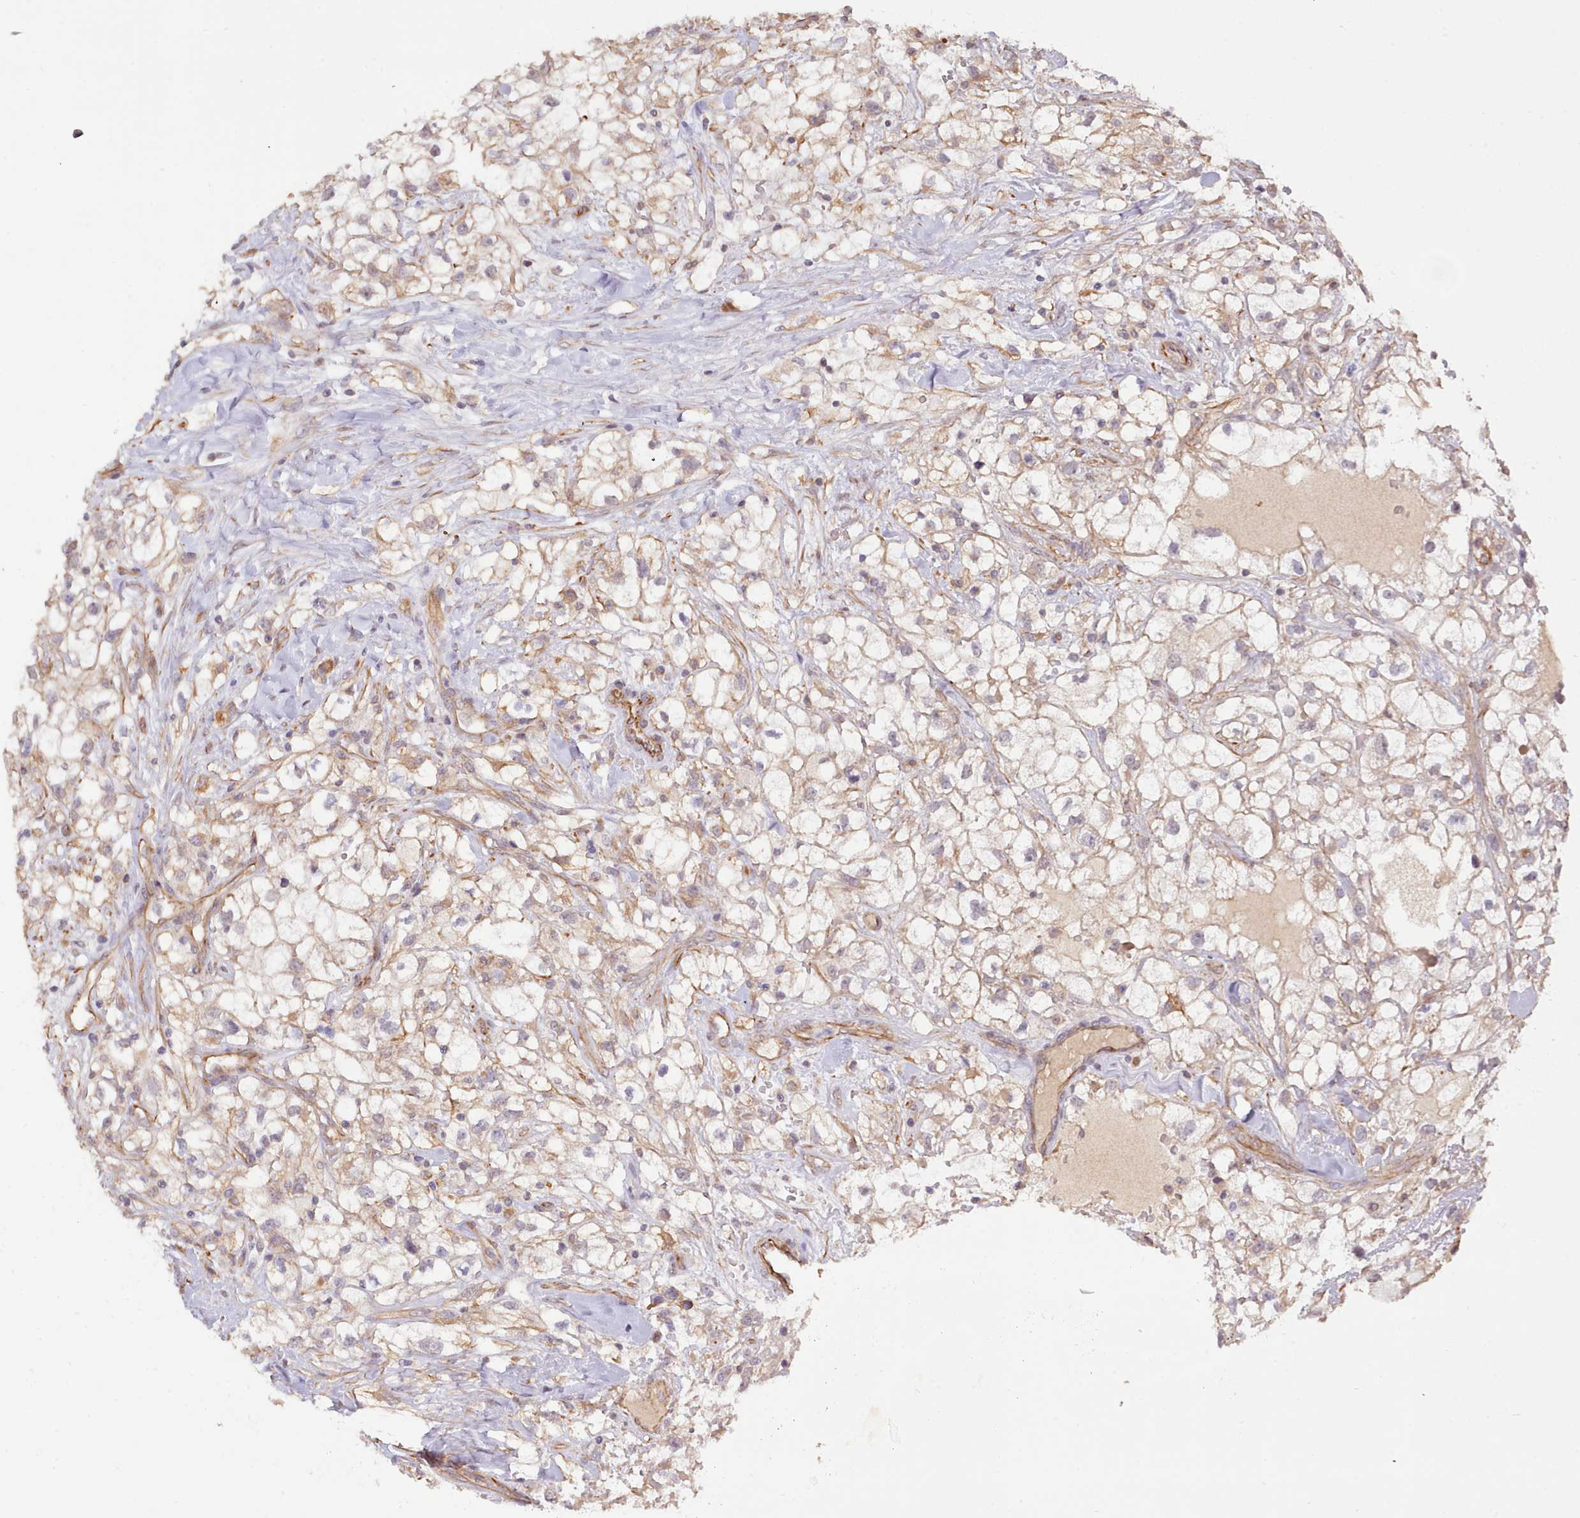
{"staining": {"intensity": "weak", "quantity": "25%-75%", "location": "cytoplasmic/membranous"}, "tissue": "renal cancer", "cell_type": "Tumor cells", "image_type": "cancer", "snomed": [{"axis": "morphology", "description": "Adenocarcinoma, NOS"}, {"axis": "topography", "description": "Kidney"}], "caption": "A low amount of weak cytoplasmic/membranous positivity is appreciated in approximately 25%-75% of tumor cells in renal adenocarcinoma tissue.", "gene": "ZC3H13", "patient": {"sex": "male", "age": 59}}